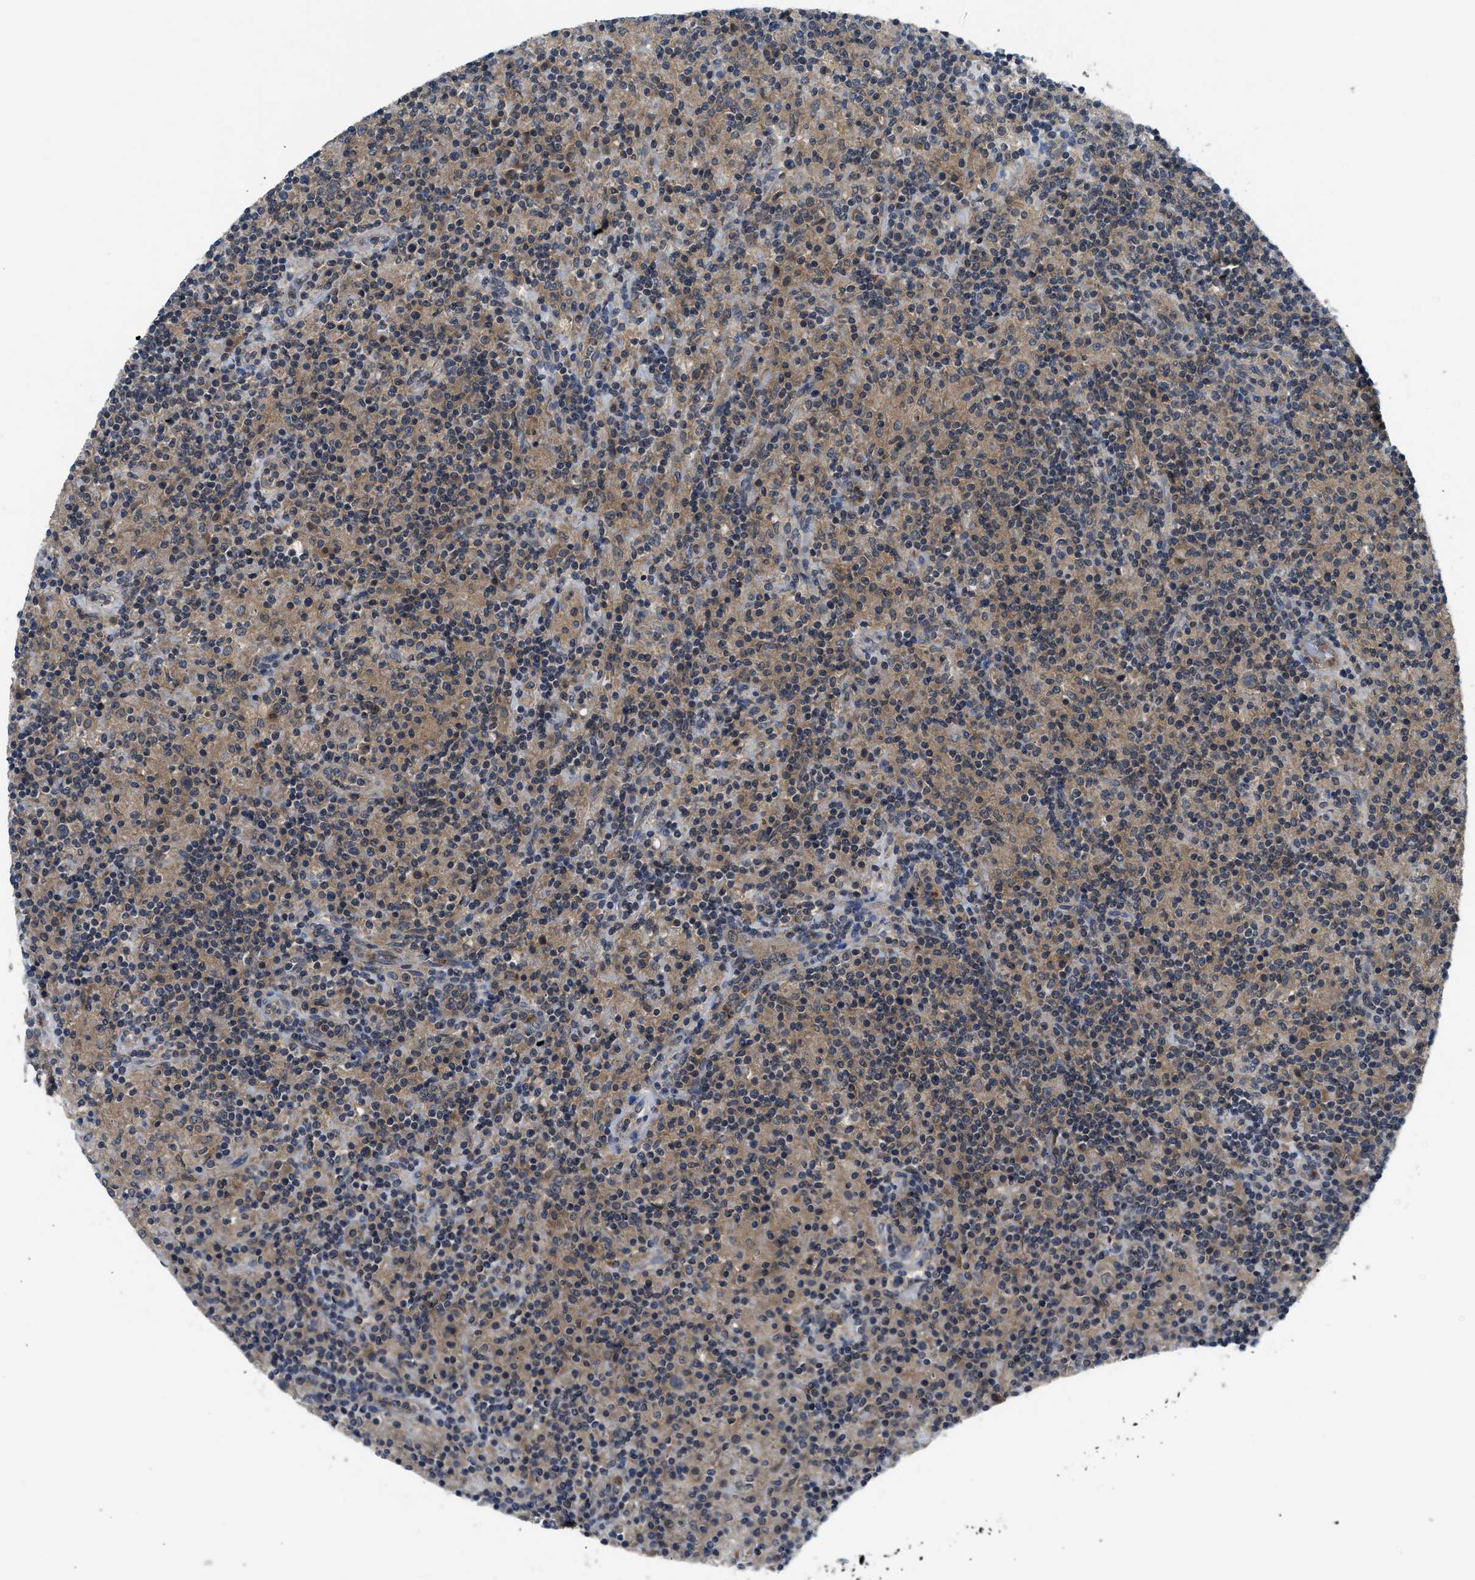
{"staining": {"intensity": "weak", "quantity": ">75%", "location": "cytoplasmic/membranous"}, "tissue": "lymphoma", "cell_type": "Tumor cells", "image_type": "cancer", "snomed": [{"axis": "morphology", "description": "Hodgkin's disease, NOS"}, {"axis": "topography", "description": "Lymph node"}], "caption": "Human lymphoma stained with a protein marker displays weak staining in tumor cells.", "gene": "PDE7A", "patient": {"sex": "male", "age": 70}}